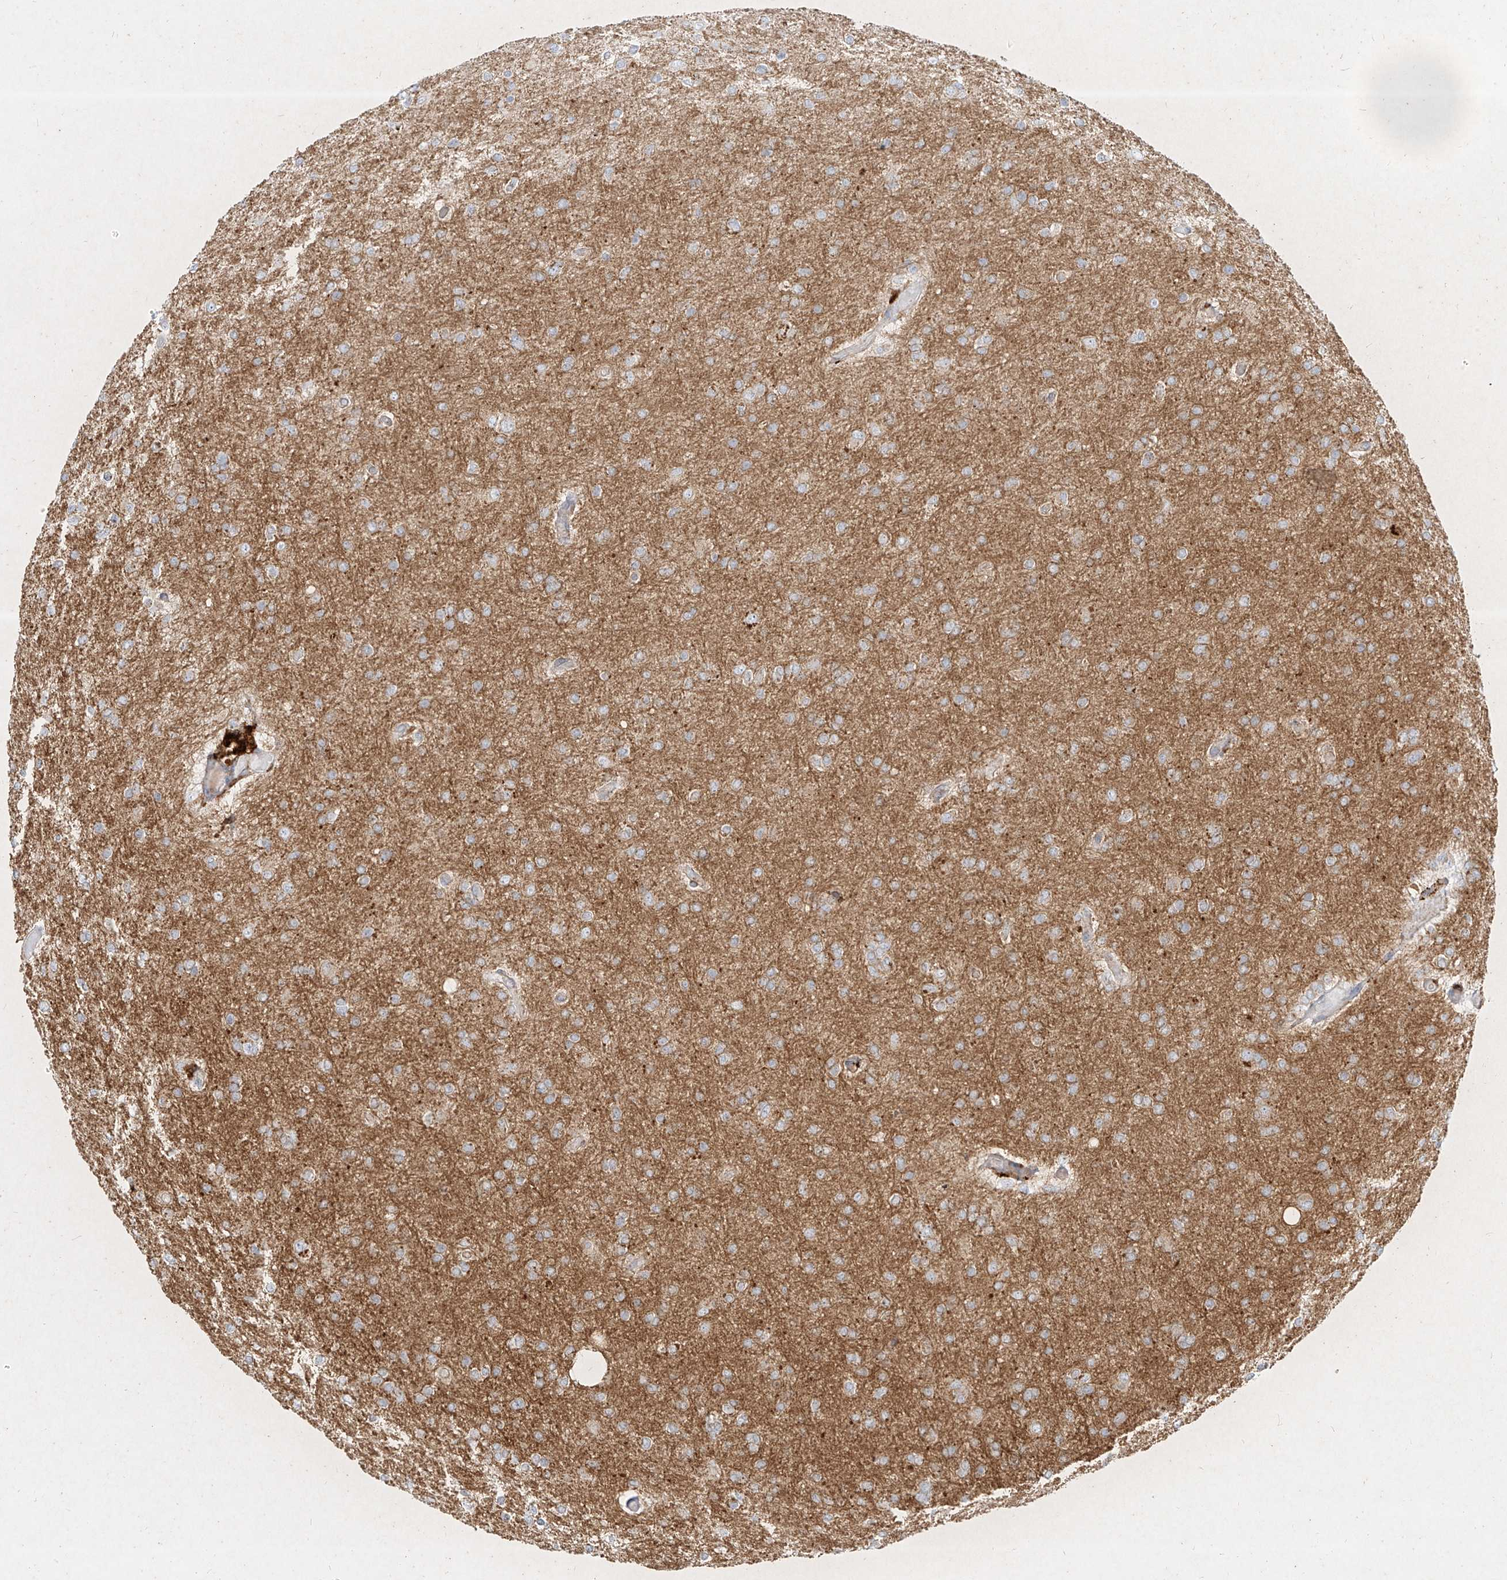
{"staining": {"intensity": "moderate", "quantity": "<25%", "location": "cytoplasmic/membranous"}, "tissue": "glioma", "cell_type": "Tumor cells", "image_type": "cancer", "snomed": [{"axis": "morphology", "description": "Glioma, malignant, High grade"}, {"axis": "topography", "description": "Cerebral cortex"}], "caption": "Tumor cells demonstrate low levels of moderate cytoplasmic/membranous expression in about <25% of cells in human glioma. Using DAB (3,3'-diaminobenzidine) (brown) and hematoxylin (blue) stains, captured at high magnification using brightfield microscopy.", "gene": "MTX2", "patient": {"sex": "female", "age": 36}}